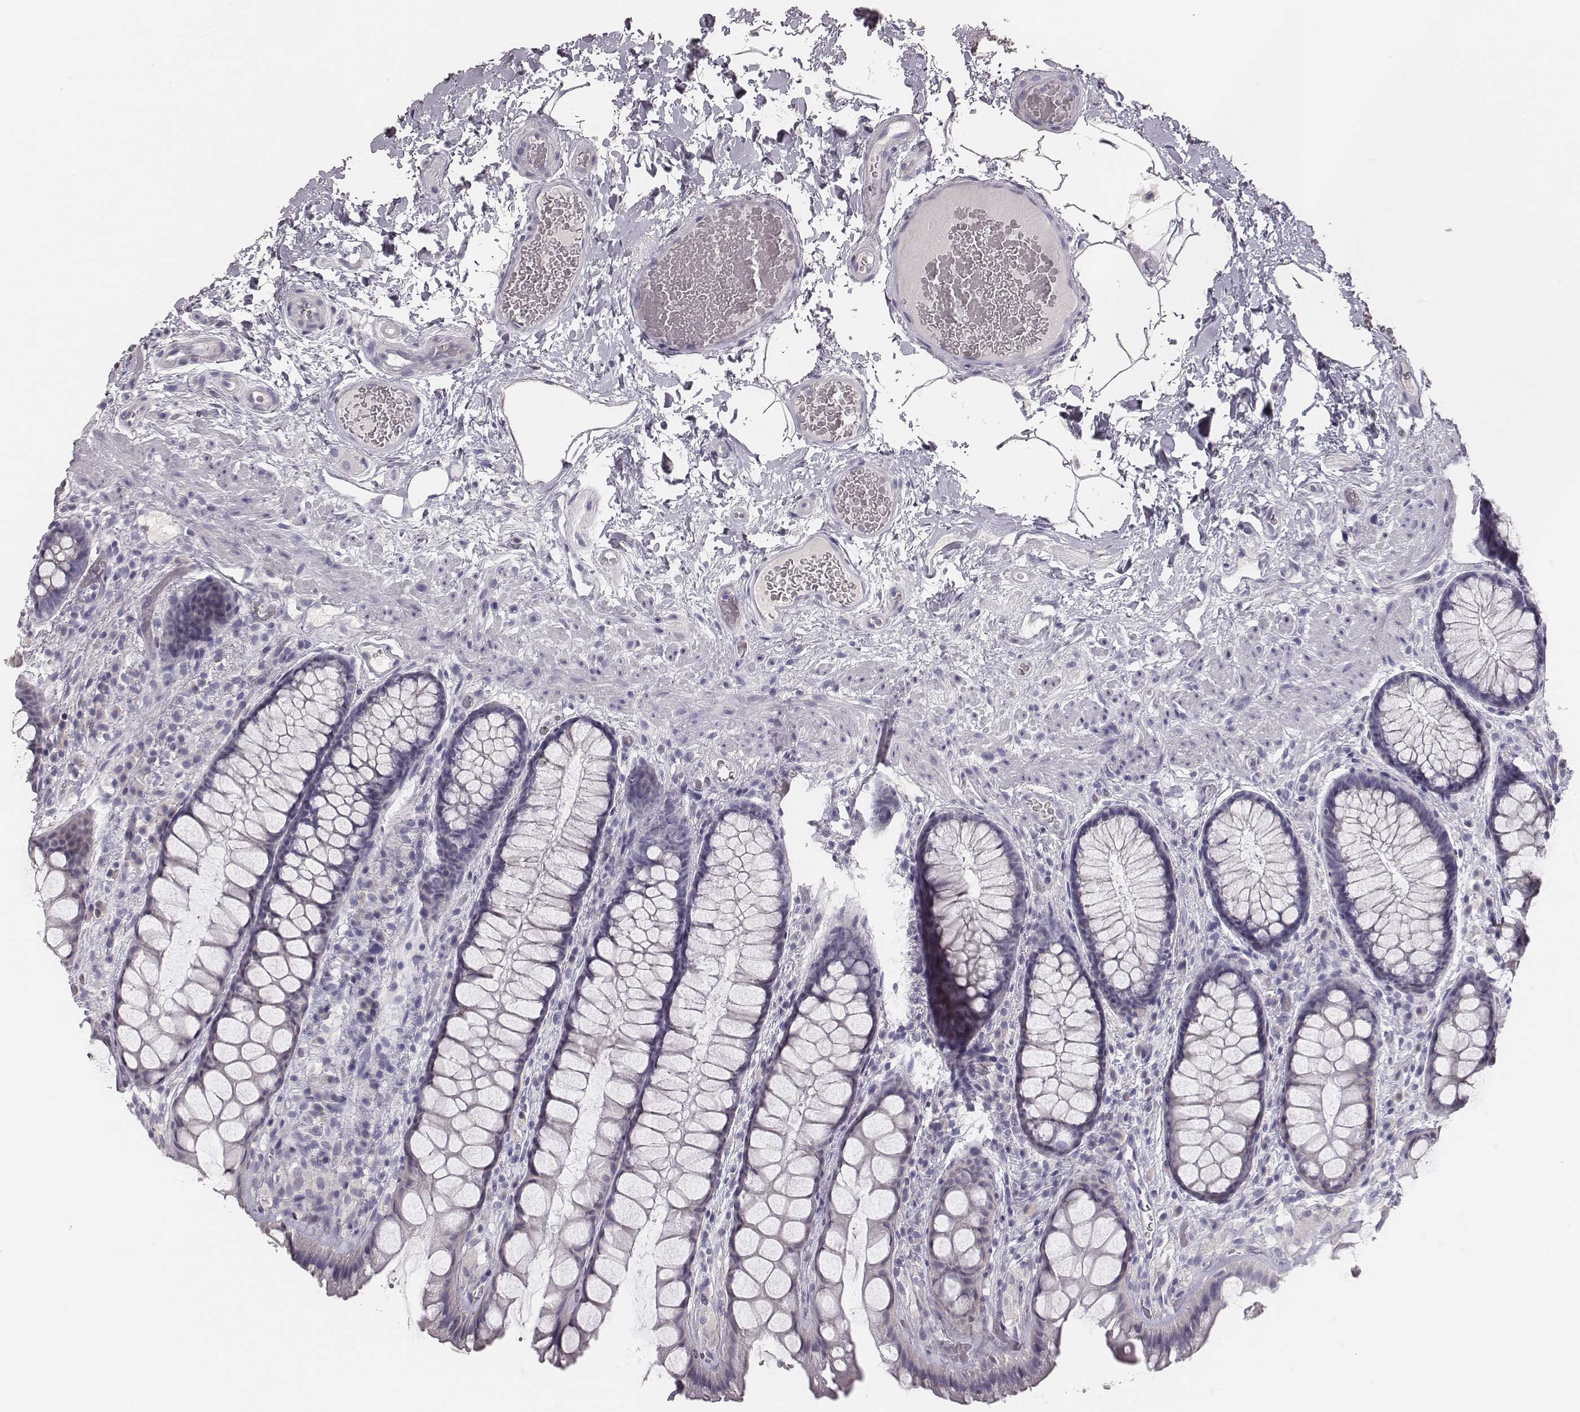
{"staining": {"intensity": "negative", "quantity": "none", "location": "none"}, "tissue": "rectum", "cell_type": "Glandular cells", "image_type": "normal", "snomed": [{"axis": "morphology", "description": "Normal tissue, NOS"}, {"axis": "topography", "description": "Rectum"}], "caption": "DAB immunohistochemical staining of normal human rectum exhibits no significant expression in glandular cells. (Brightfield microscopy of DAB (3,3'-diaminobenzidine) immunohistochemistry at high magnification).", "gene": "MYH6", "patient": {"sex": "female", "age": 62}}